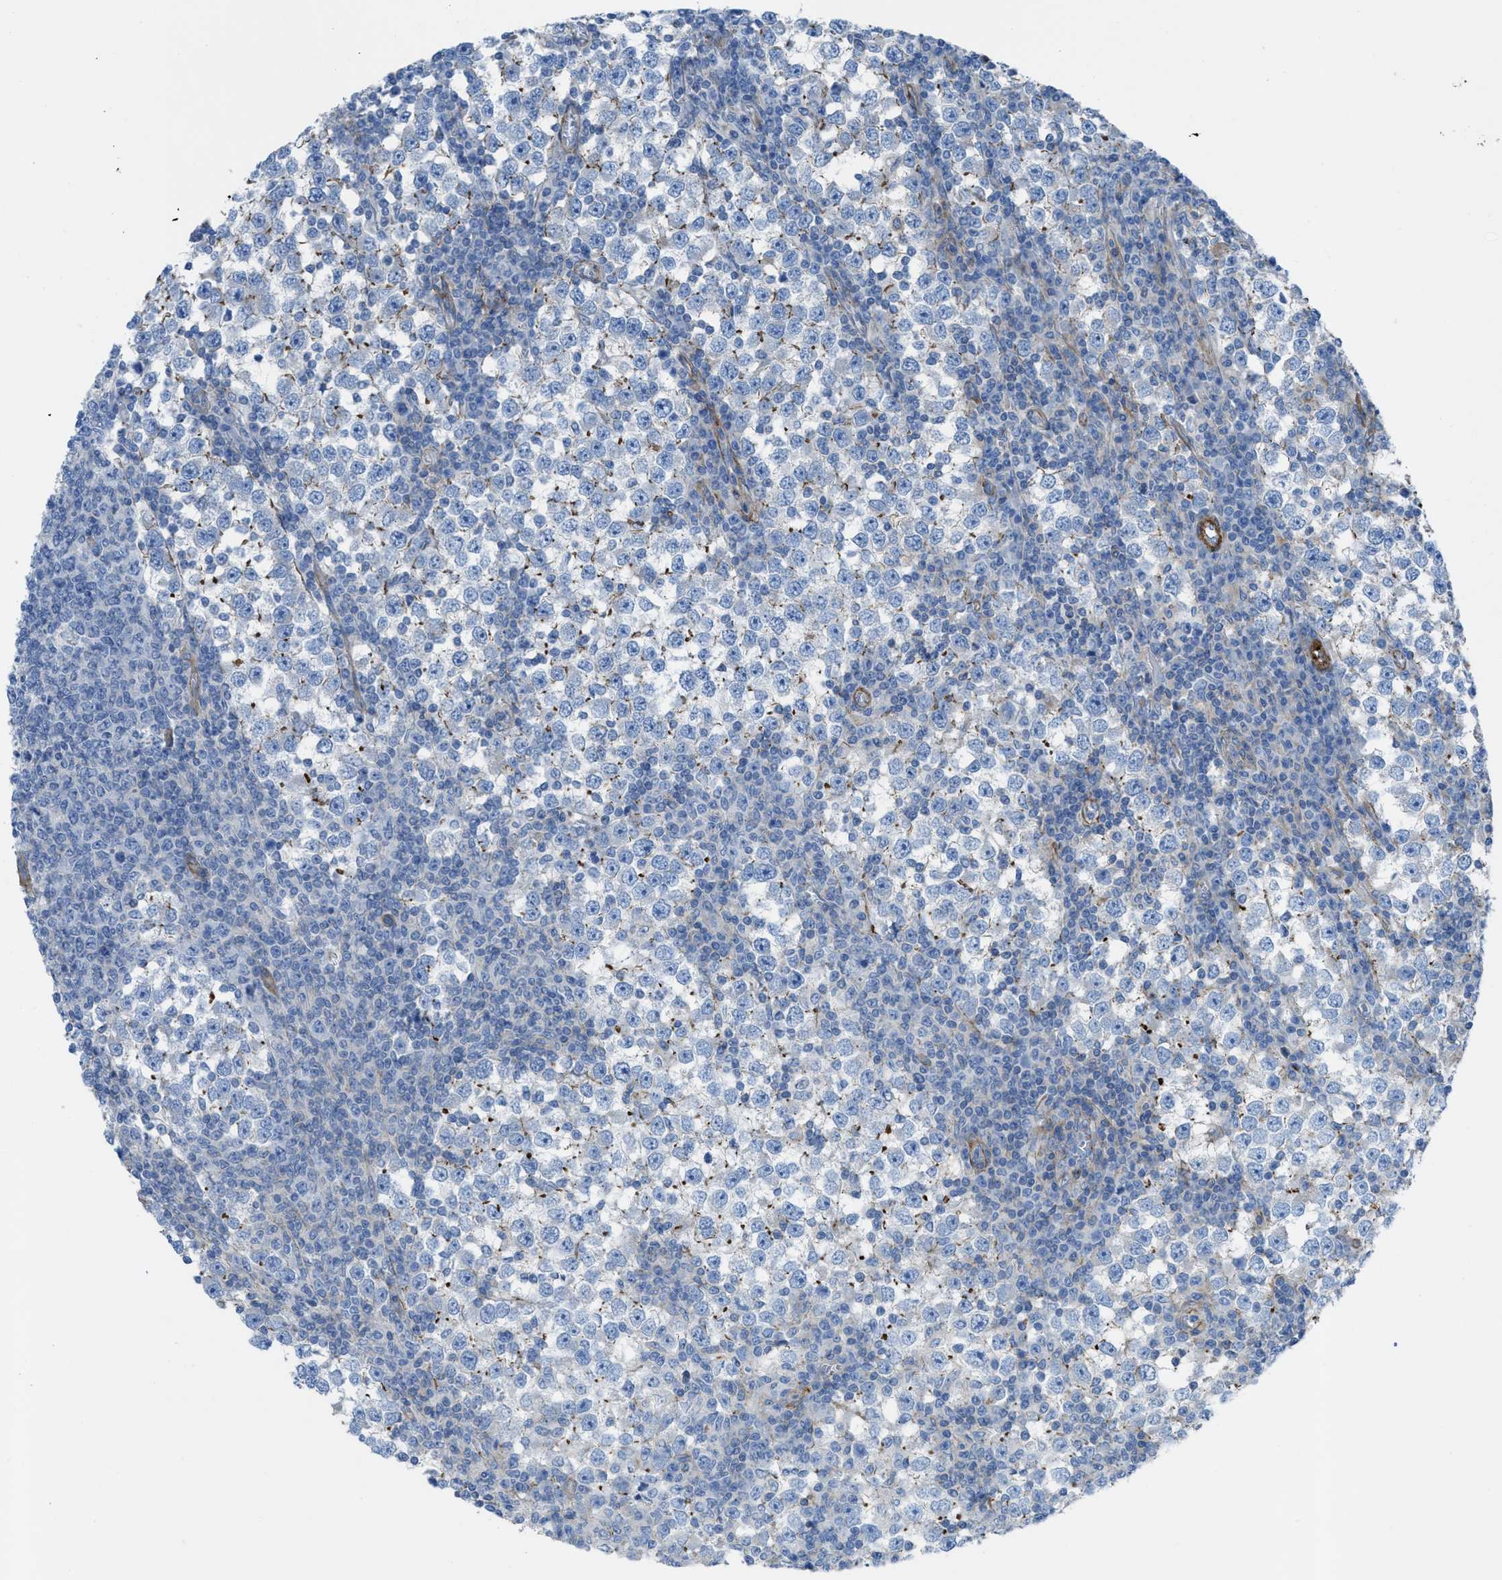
{"staining": {"intensity": "negative", "quantity": "none", "location": "none"}, "tissue": "testis cancer", "cell_type": "Tumor cells", "image_type": "cancer", "snomed": [{"axis": "morphology", "description": "Seminoma, NOS"}, {"axis": "topography", "description": "Testis"}], "caption": "Micrograph shows no significant protein positivity in tumor cells of testis cancer.", "gene": "KCNH7", "patient": {"sex": "male", "age": 65}}